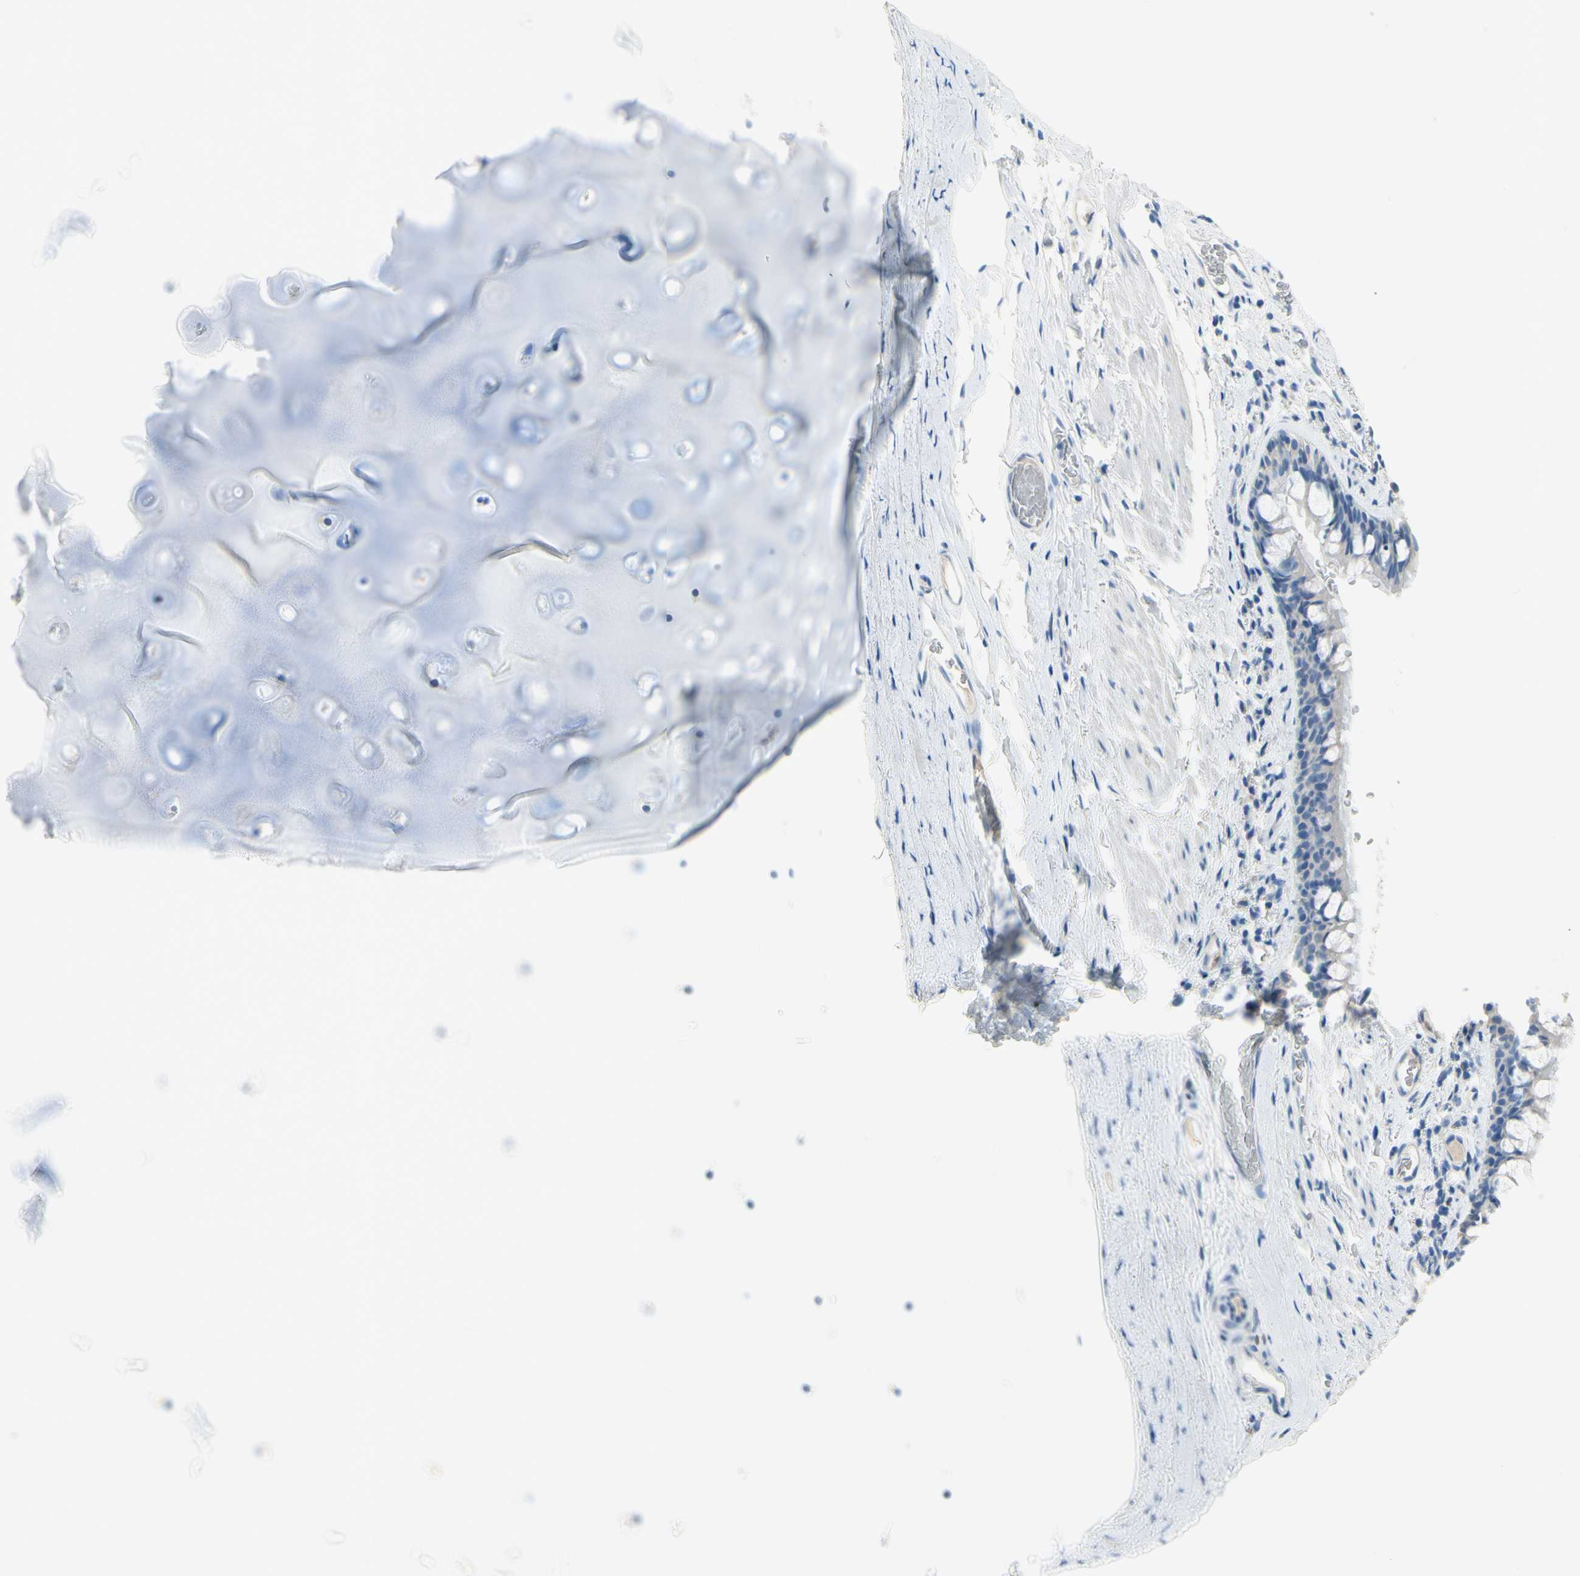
{"staining": {"intensity": "negative", "quantity": "none", "location": "none"}, "tissue": "bronchus", "cell_type": "Respiratory epithelial cells", "image_type": "normal", "snomed": [{"axis": "morphology", "description": "Normal tissue, NOS"}, {"axis": "morphology", "description": "Malignant melanoma, Metastatic site"}, {"axis": "topography", "description": "Bronchus"}, {"axis": "topography", "description": "Lung"}], "caption": "This image is of normal bronchus stained with immunohistochemistry (IHC) to label a protein in brown with the nuclei are counter-stained blue. There is no staining in respiratory epithelial cells.", "gene": "DCT", "patient": {"sex": "male", "age": 64}}